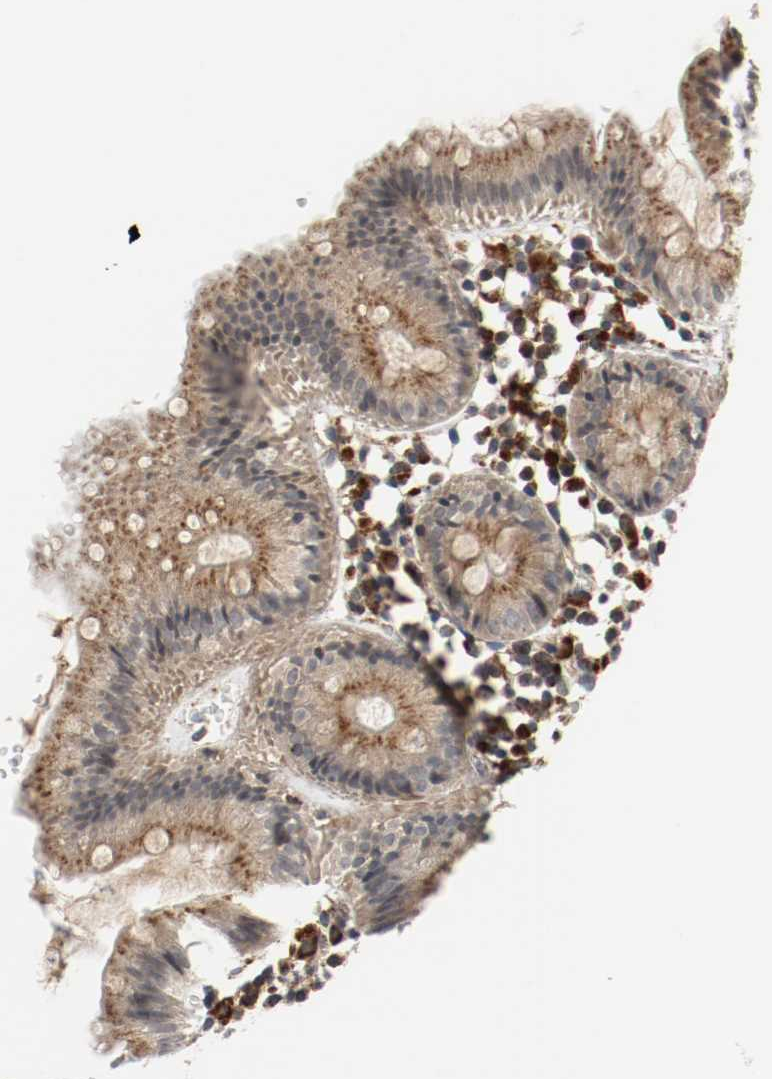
{"staining": {"intensity": "moderate", "quantity": ">75%", "location": "cytoplasmic/membranous"}, "tissue": "colon", "cell_type": "Endothelial cells", "image_type": "normal", "snomed": [{"axis": "morphology", "description": "Normal tissue, NOS"}, {"axis": "topography", "description": "Colon"}], "caption": "Immunohistochemistry (IHC) (DAB) staining of unremarkable human colon reveals moderate cytoplasmic/membranous protein positivity in about >75% of endothelial cells.", "gene": "LAMP2", "patient": {"sex": "male", "age": 14}}